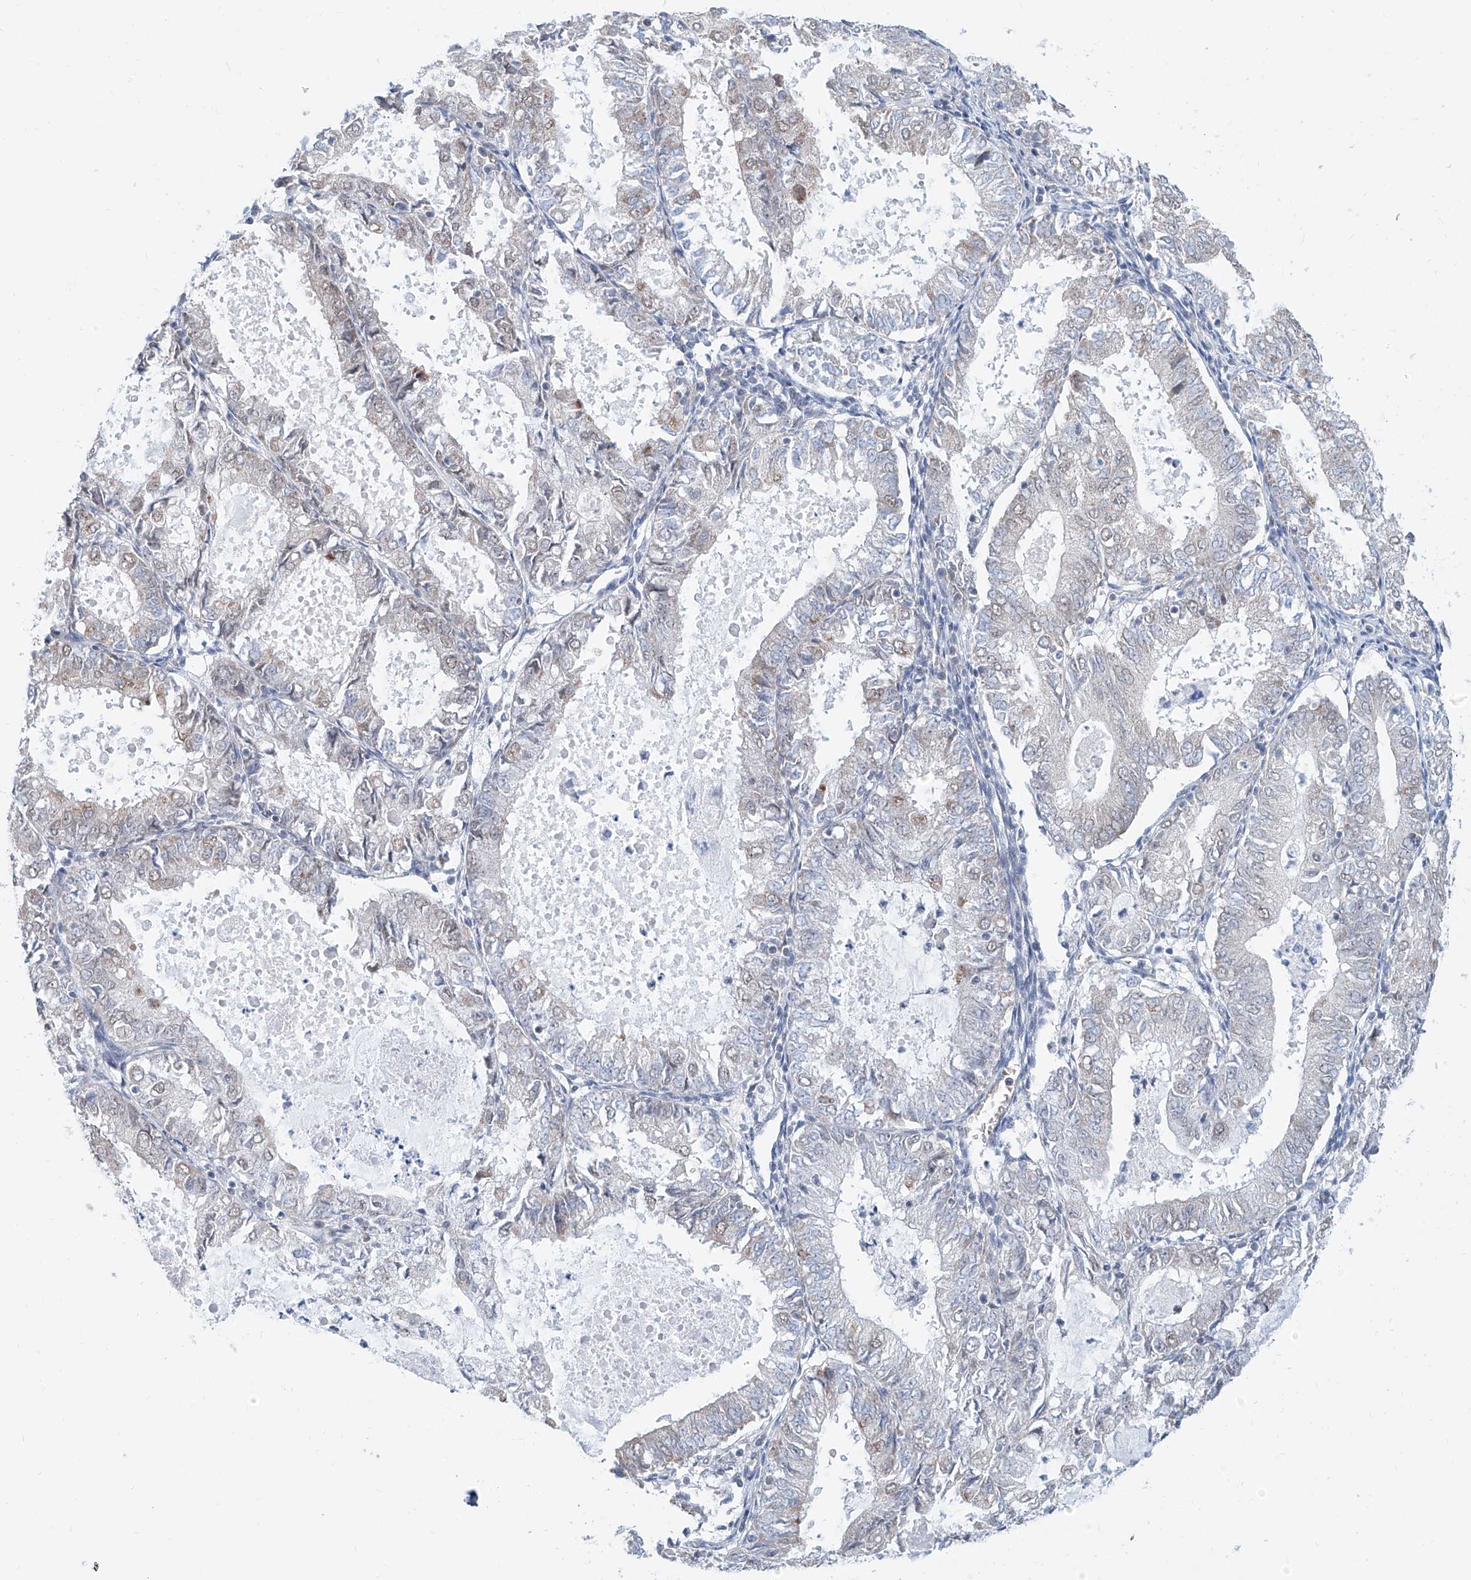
{"staining": {"intensity": "weak", "quantity": "25%-75%", "location": "nuclear"}, "tissue": "endometrial cancer", "cell_type": "Tumor cells", "image_type": "cancer", "snomed": [{"axis": "morphology", "description": "Adenocarcinoma, NOS"}, {"axis": "topography", "description": "Endometrium"}], "caption": "There is low levels of weak nuclear positivity in tumor cells of endometrial adenocarcinoma, as demonstrated by immunohistochemical staining (brown color).", "gene": "SDE2", "patient": {"sex": "female", "age": 57}}